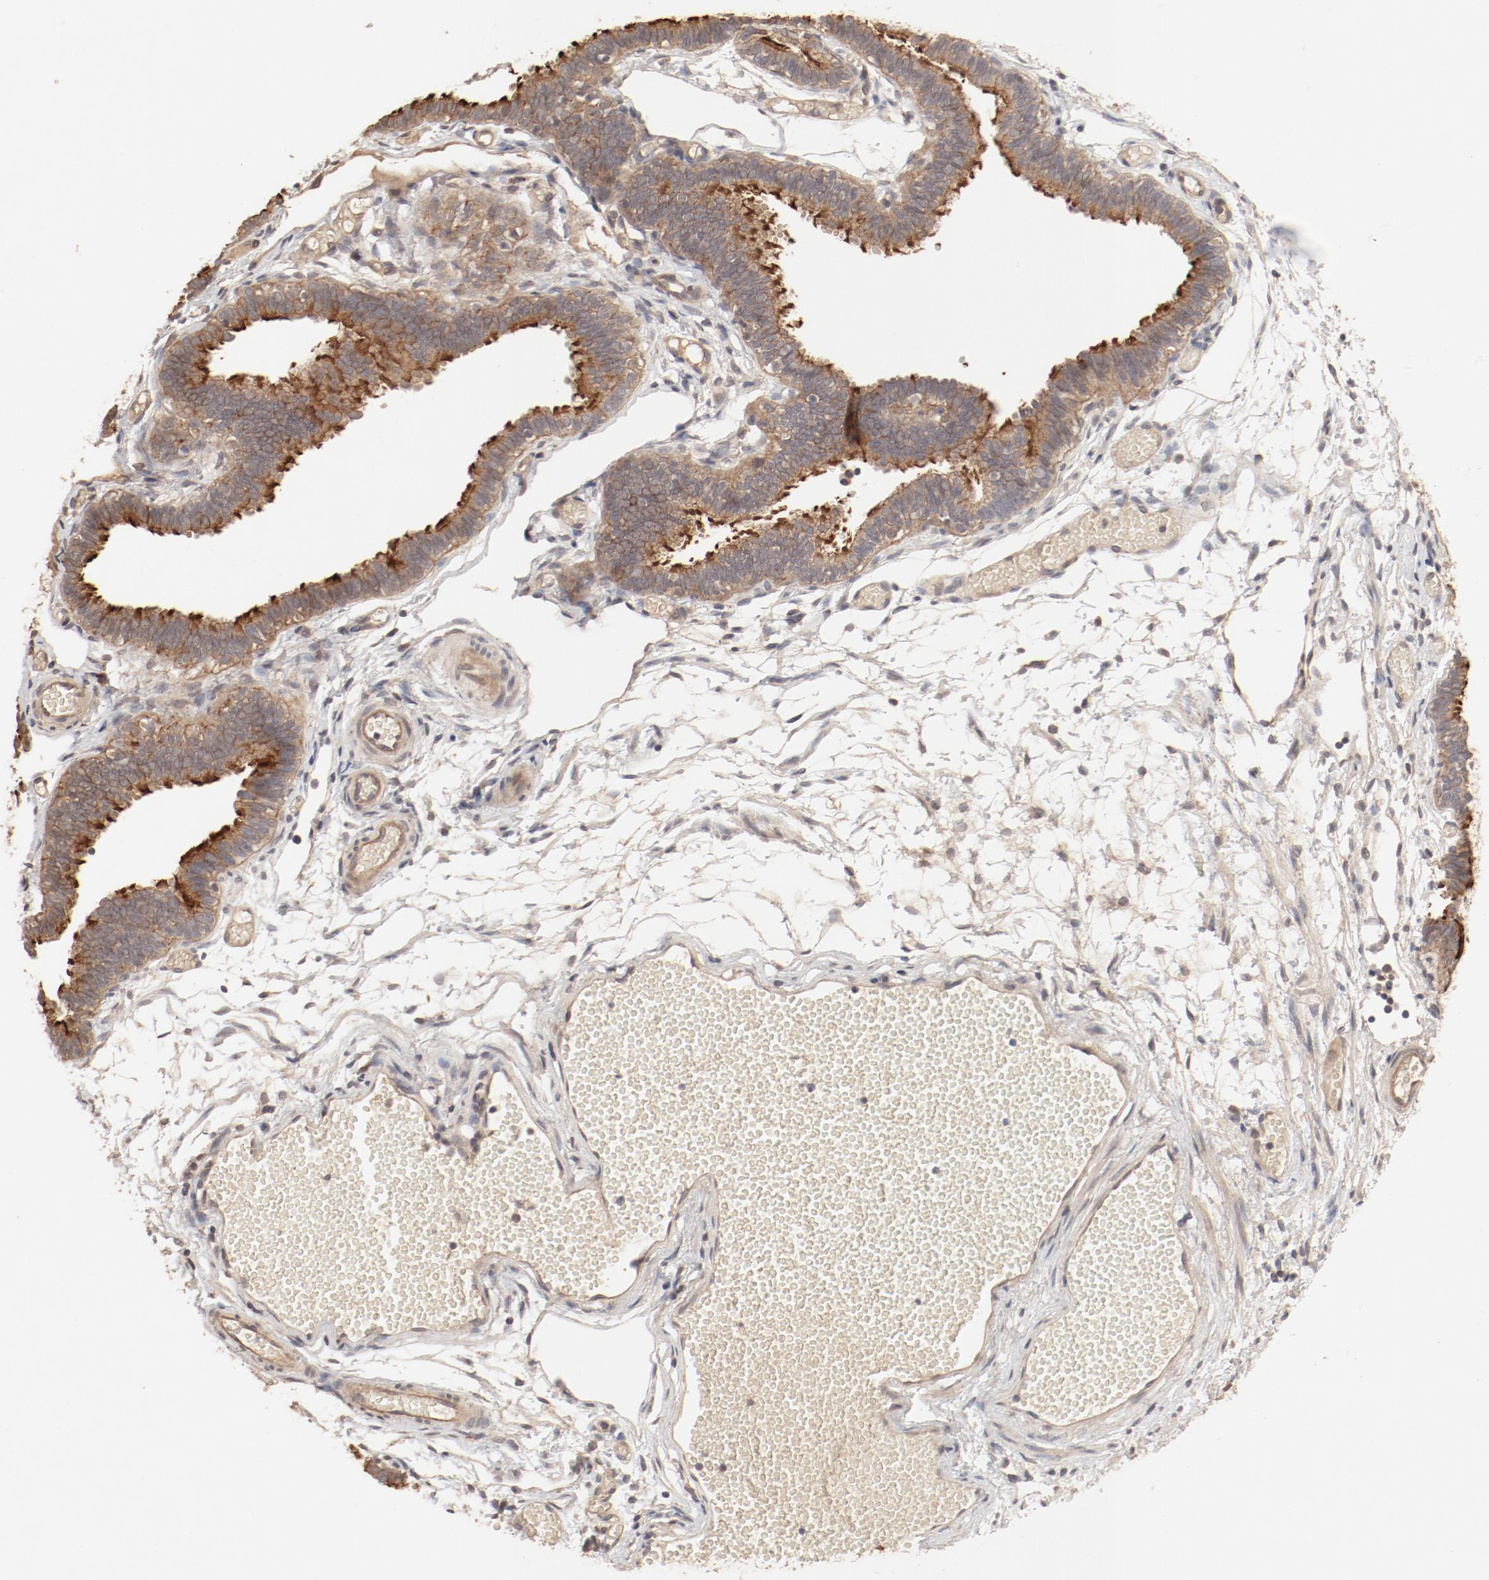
{"staining": {"intensity": "strong", "quantity": ">75%", "location": "cytoplasmic/membranous"}, "tissue": "fallopian tube", "cell_type": "Glandular cells", "image_type": "normal", "snomed": [{"axis": "morphology", "description": "Normal tissue, NOS"}, {"axis": "topography", "description": "Fallopian tube"}], "caption": "IHC micrograph of normal fallopian tube: fallopian tube stained using IHC shows high levels of strong protein expression localized specifically in the cytoplasmic/membranous of glandular cells, appearing as a cytoplasmic/membranous brown color.", "gene": "IL3RA", "patient": {"sex": "female", "age": 29}}